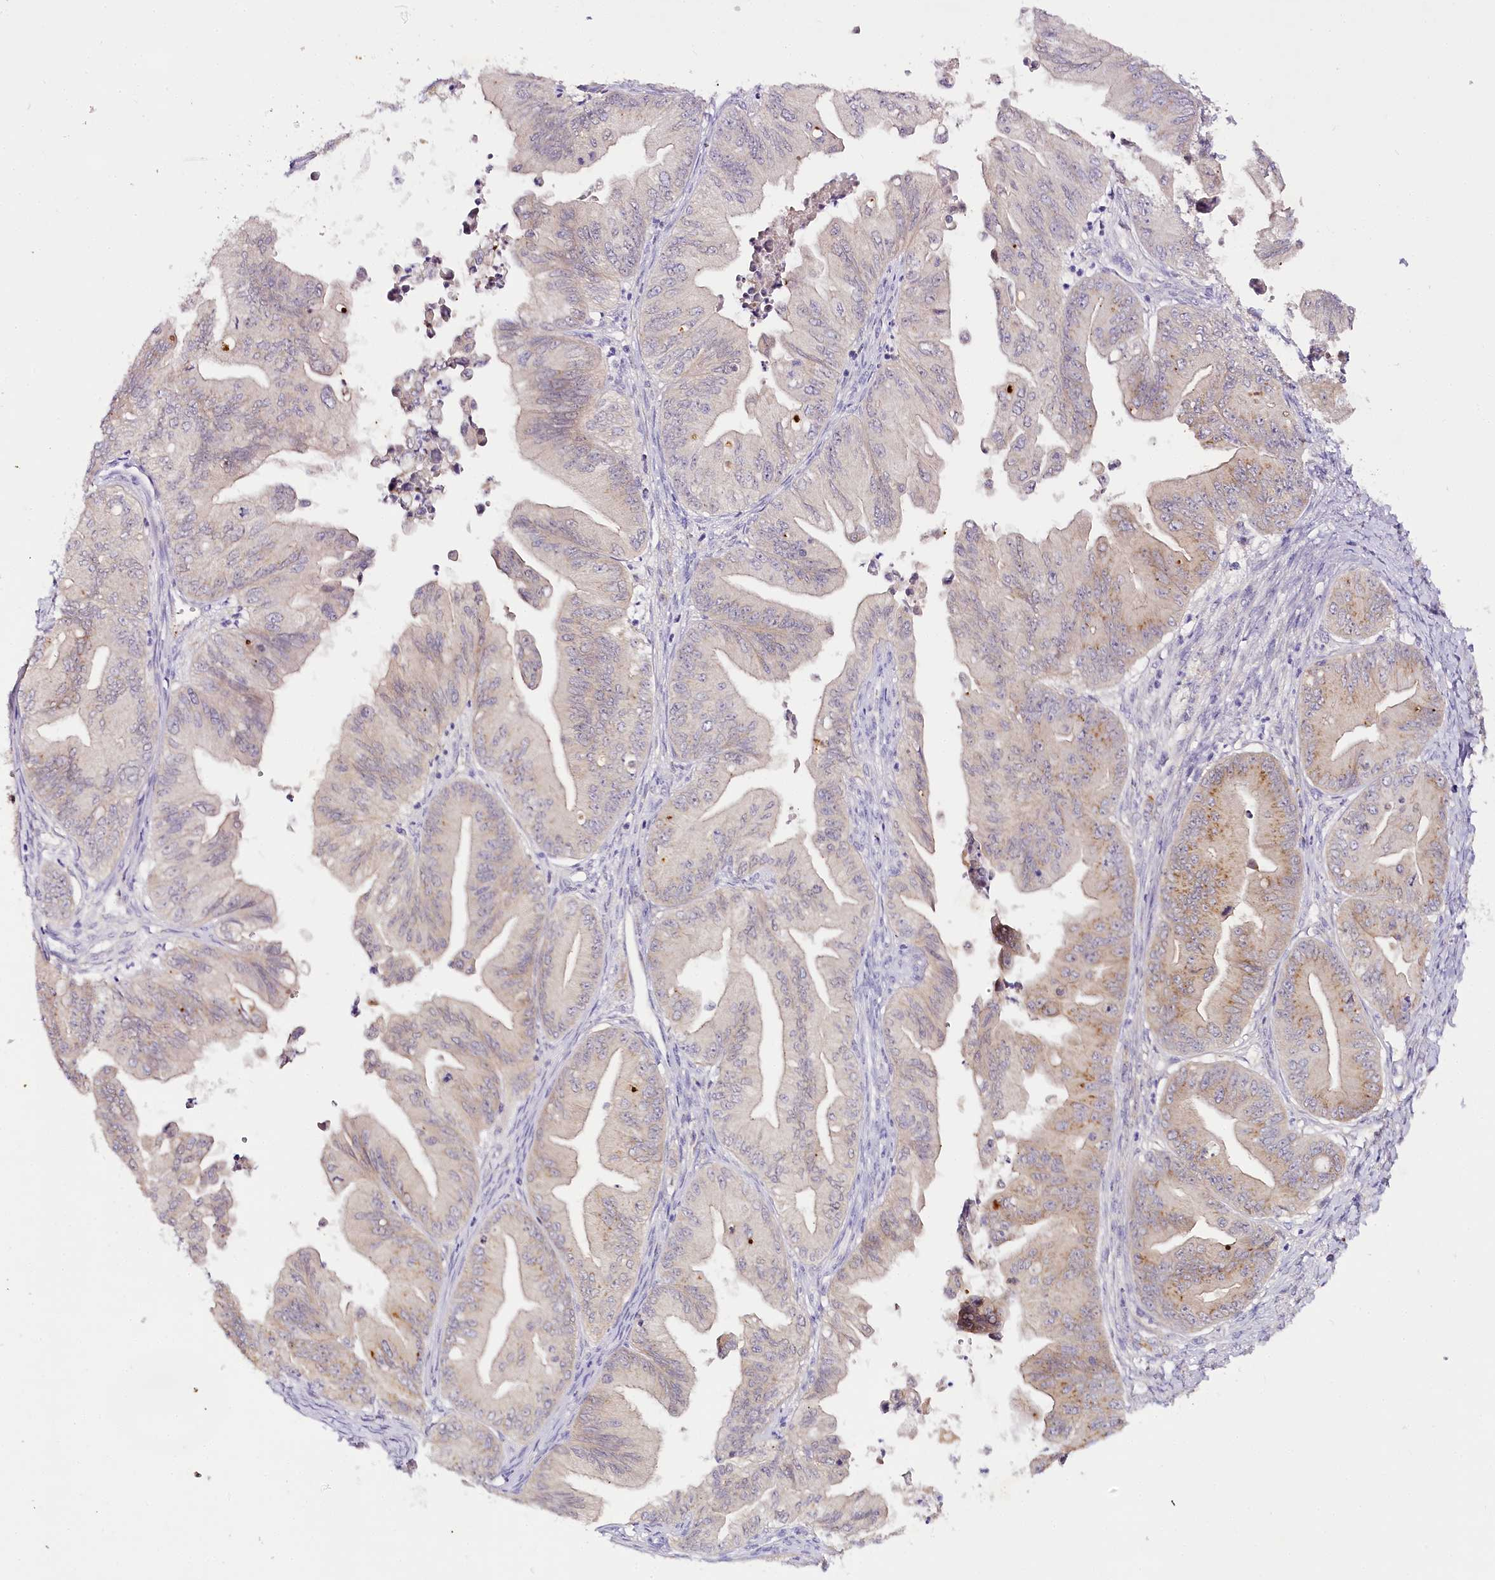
{"staining": {"intensity": "moderate", "quantity": "25%-75%", "location": "cytoplasmic/membranous"}, "tissue": "ovarian cancer", "cell_type": "Tumor cells", "image_type": "cancer", "snomed": [{"axis": "morphology", "description": "Cystadenocarcinoma, mucinous, NOS"}, {"axis": "topography", "description": "Ovary"}], "caption": "Ovarian cancer stained with a protein marker exhibits moderate staining in tumor cells.", "gene": "VWA5A", "patient": {"sex": "female", "age": 71}}